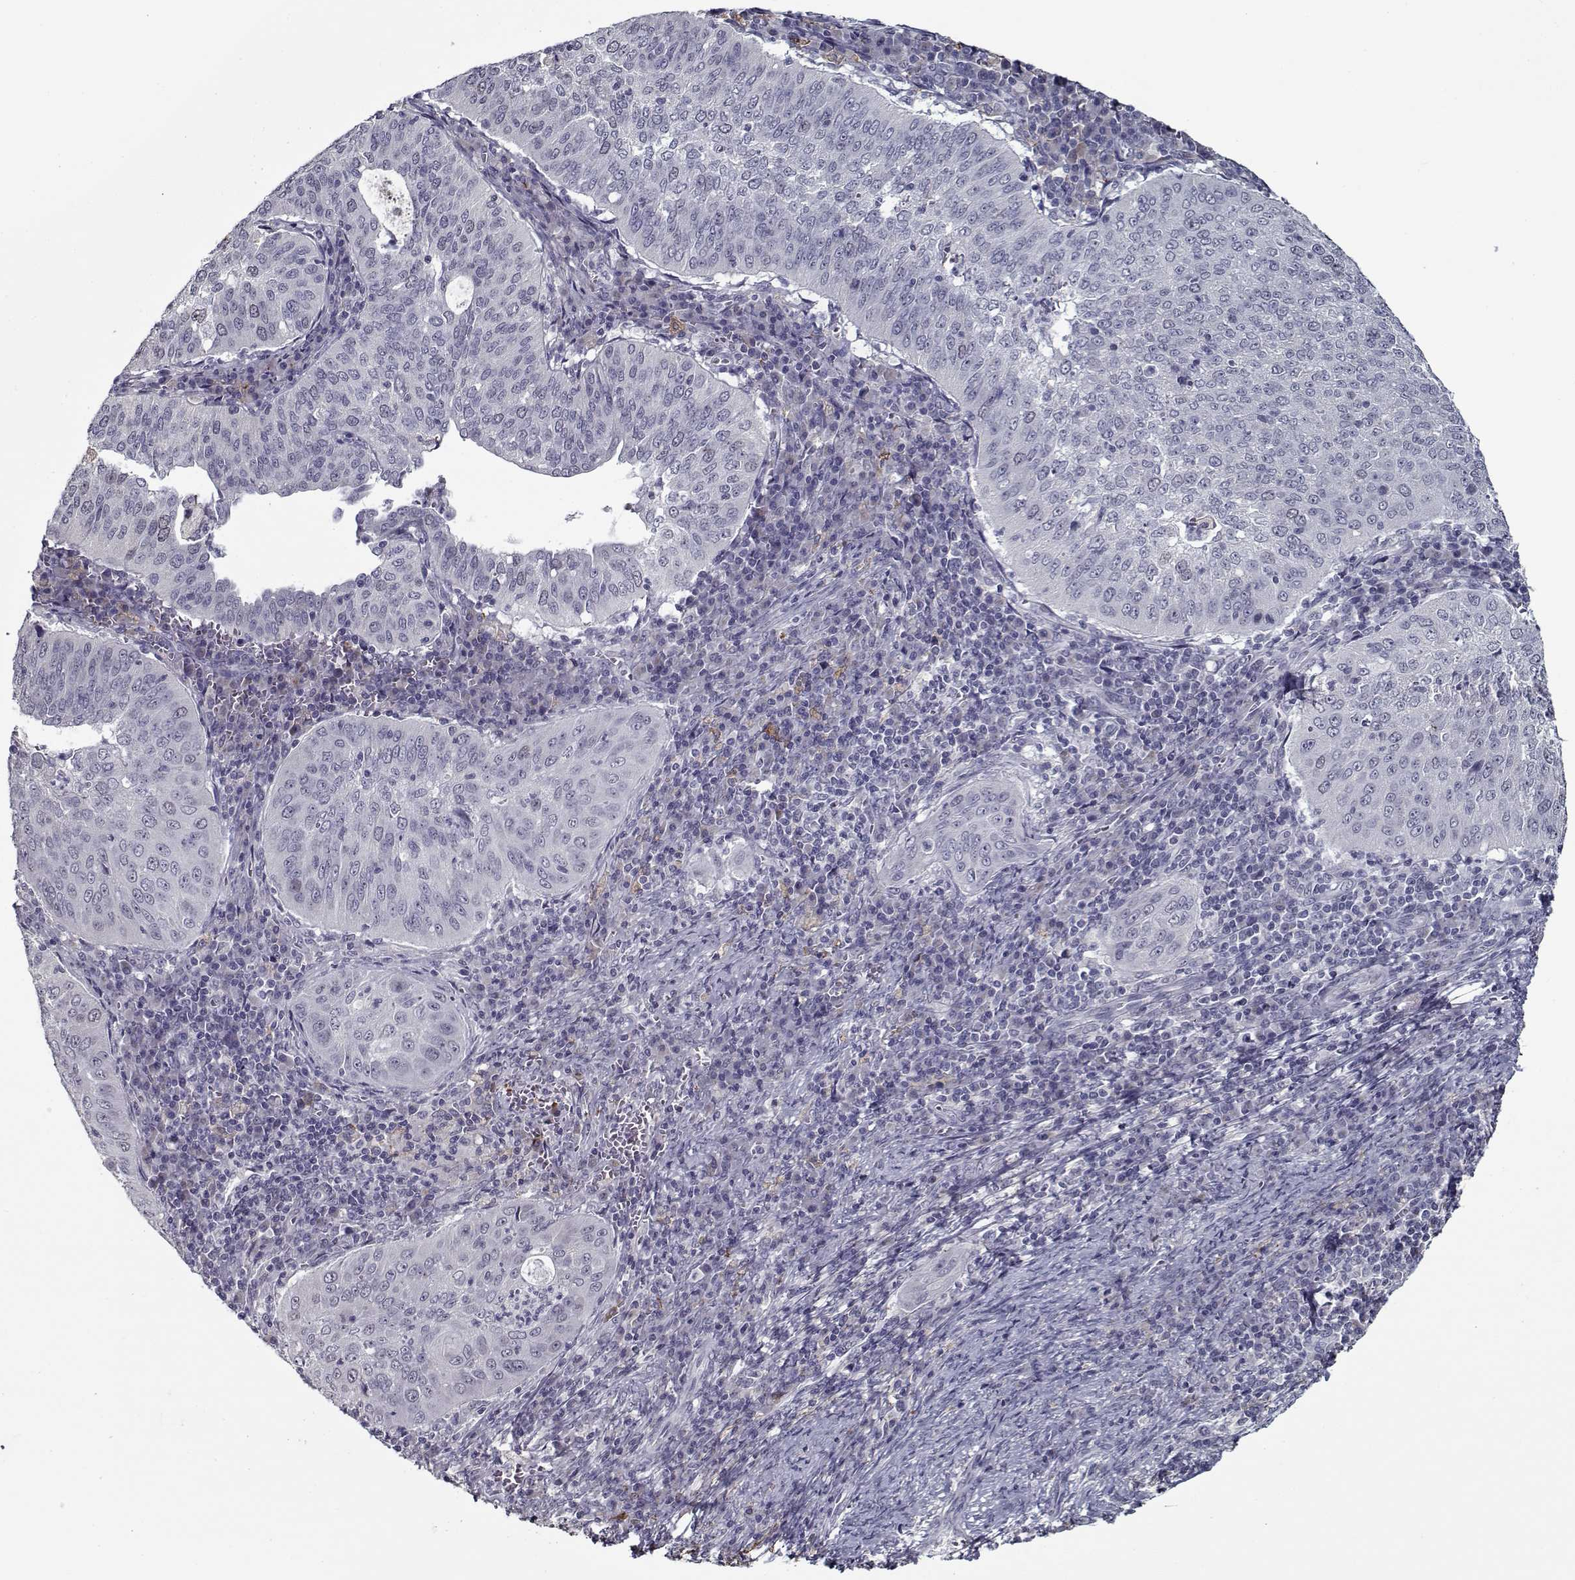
{"staining": {"intensity": "negative", "quantity": "none", "location": "none"}, "tissue": "cervical cancer", "cell_type": "Tumor cells", "image_type": "cancer", "snomed": [{"axis": "morphology", "description": "Squamous cell carcinoma, NOS"}, {"axis": "topography", "description": "Cervix"}], "caption": "This is an immunohistochemistry (IHC) histopathology image of squamous cell carcinoma (cervical). There is no expression in tumor cells.", "gene": "SEC16B", "patient": {"sex": "female", "age": 39}}